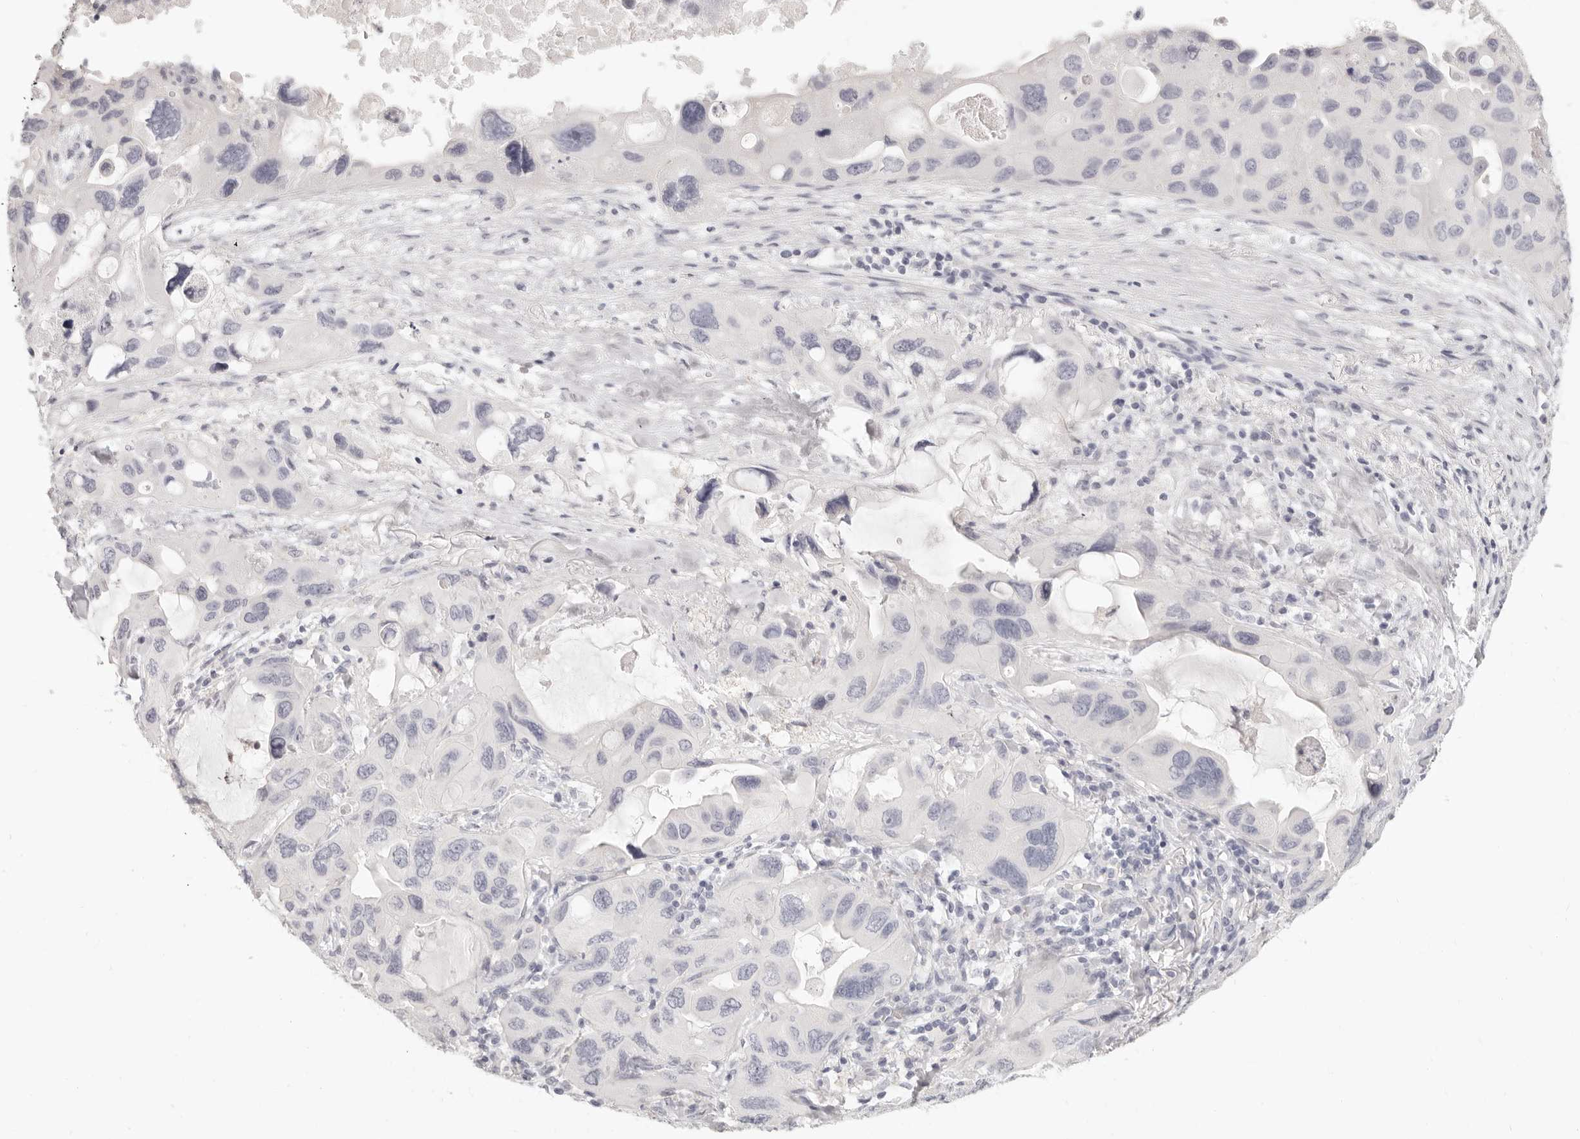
{"staining": {"intensity": "negative", "quantity": "none", "location": "none"}, "tissue": "lung cancer", "cell_type": "Tumor cells", "image_type": "cancer", "snomed": [{"axis": "morphology", "description": "Squamous cell carcinoma, NOS"}, {"axis": "topography", "description": "Lung"}], "caption": "Human lung cancer stained for a protein using immunohistochemistry (IHC) displays no staining in tumor cells.", "gene": "FABP1", "patient": {"sex": "female", "age": 73}}